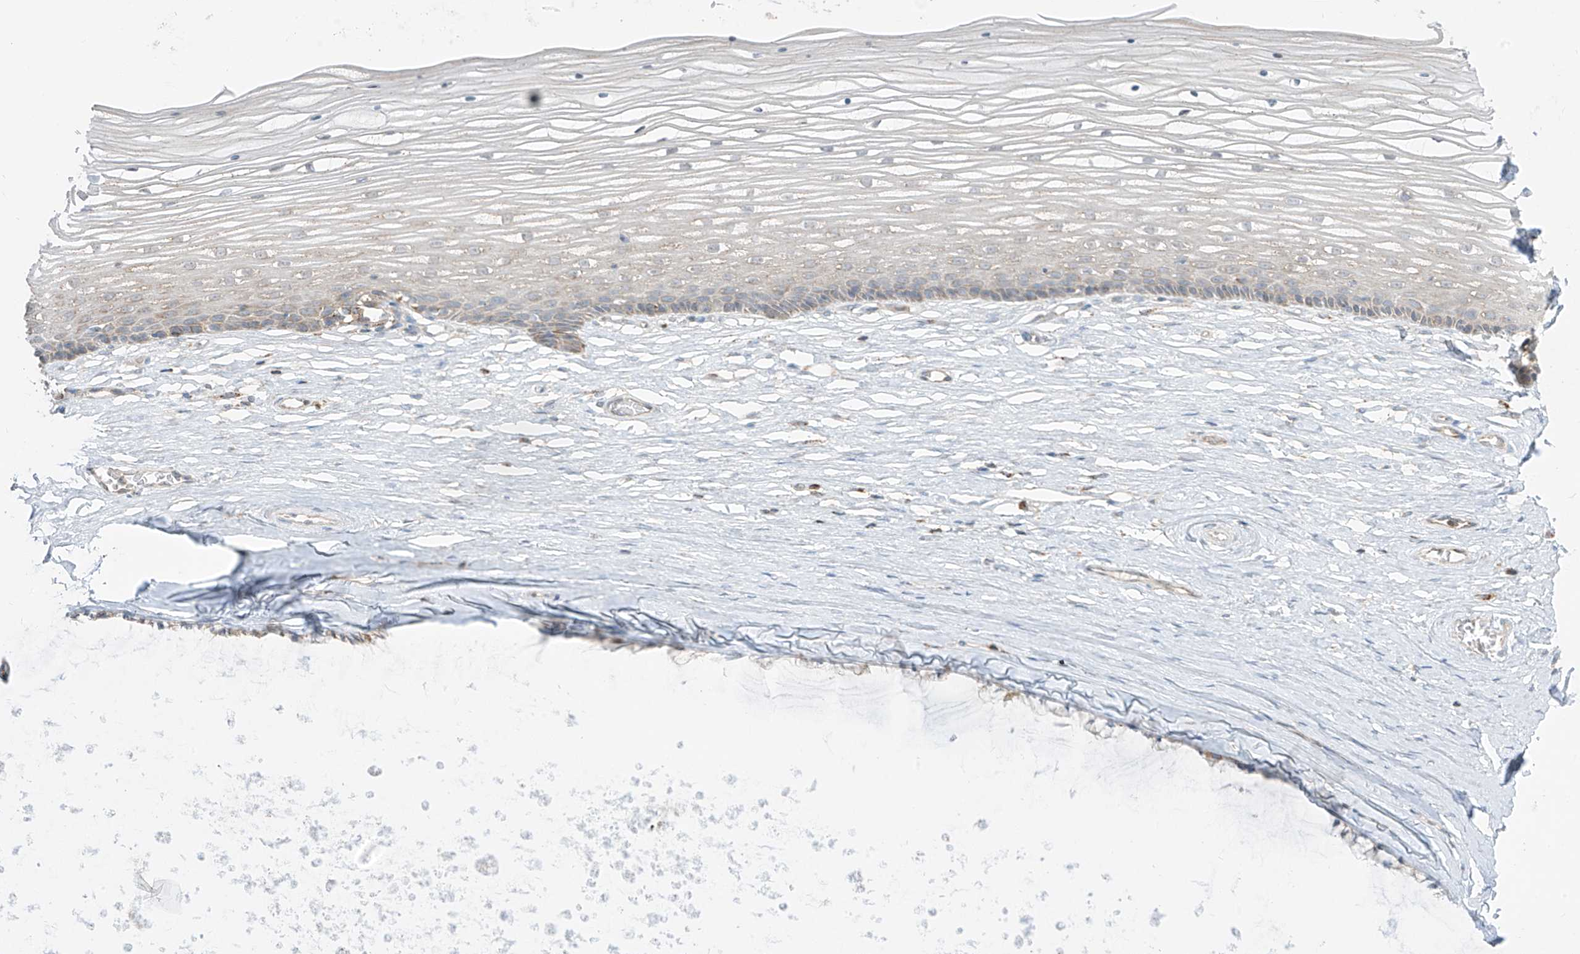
{"staining": {"intensity": "weak", "quantity": "<25%", "location": "cytoplasmic/membranous"}, "tissue": "vagina", "cell_type": "Squamous epithelial cells", "image_type": "normal", "snomed": [{"axis": "morphology", "description": "Normal tissue, NOS"}, {"axis": "topography", "description": "Vagina"}, {"axis": "topography", "description": "Cervix"}], "caption": "A high-resolution image shows immunohistochemistry (IHC) staining of normal vagina, which reveals no significant expression in squamous epithelial cells.", "gene": "ETHE1", "patient": {"sex": "female", "age": 40}}